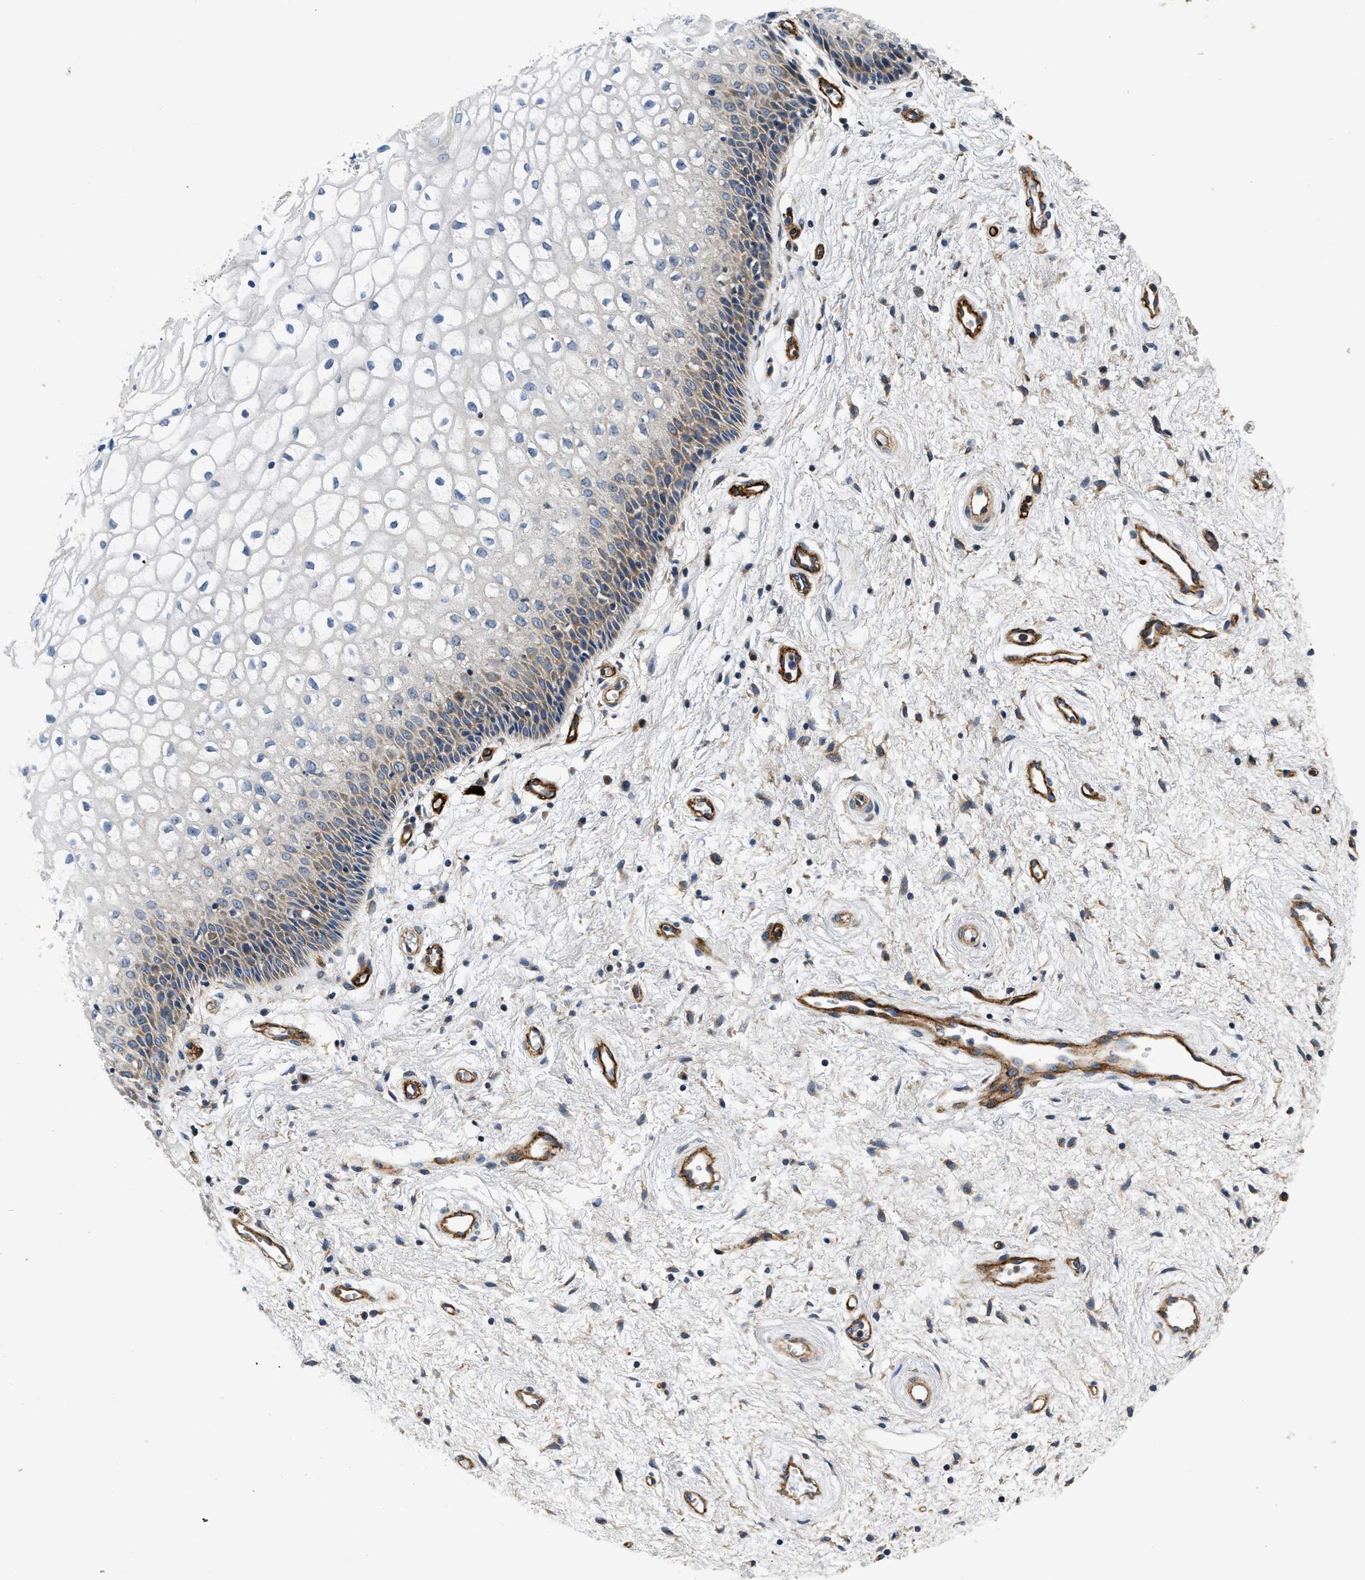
{"staining": {"intensity": "weak", "quantity": "25%-75%", "location": "cytoplasmic/membranous"}, "tissue": "vagina", "cell_type": "Squamous epithelial cells", "image_type": "normal", "snomed": [{"axis": "morphology", "description": "Normal tissue, NOS"}, {"axis": "topography", "description": "Vagina"}], "caption": "Approximately 25%-75% of squamous epithelial cells in benign human vagina demonstrate weak cytoplasmic/membranous protein expression as visualized by brown immunohistochemical staining.", "gene": "NME6", "patient": {"sex": "female", "age": 34}}